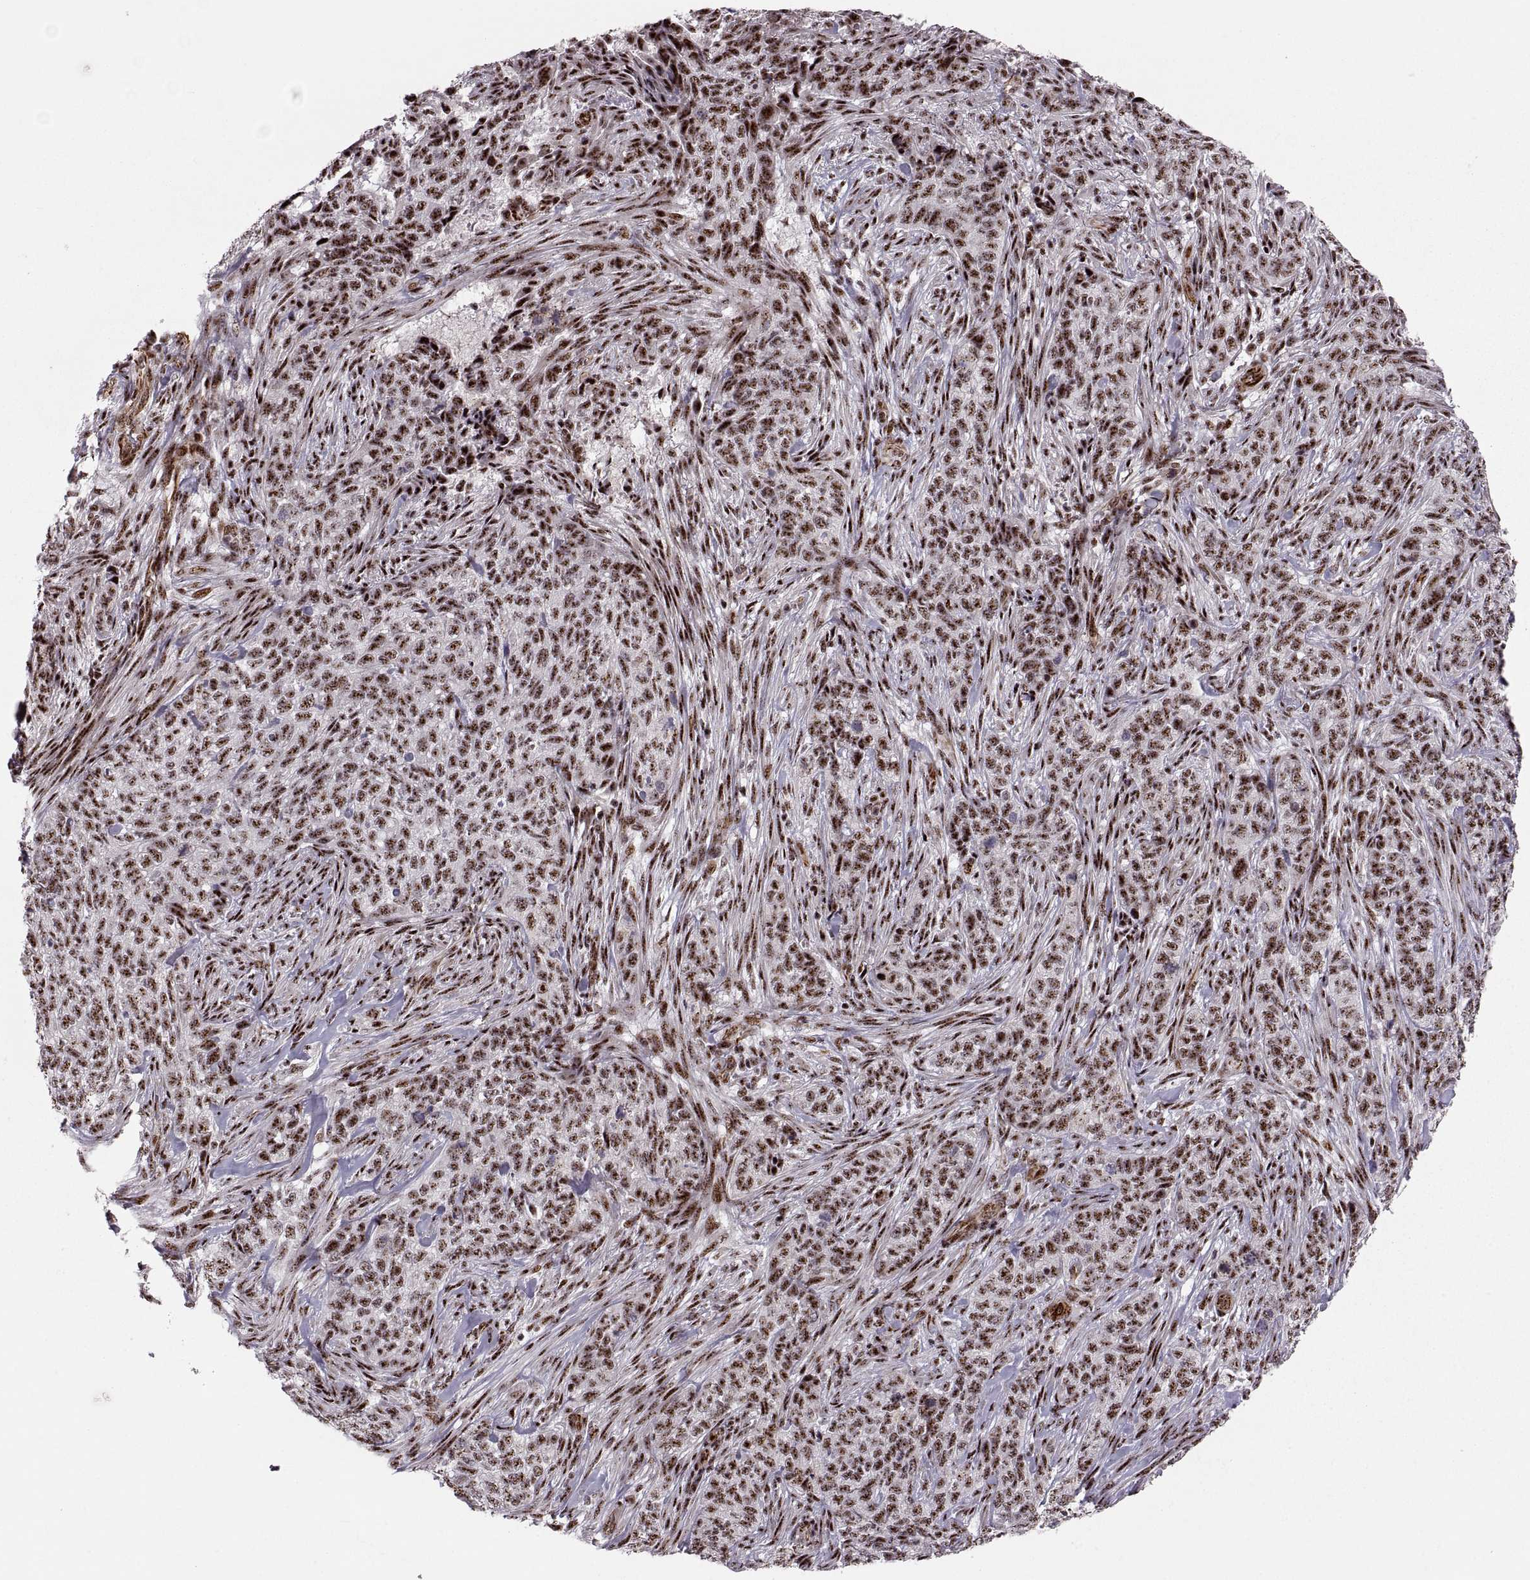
{"staining": {"intensity": "strong", "quantity": ">75%", "location": "nuclear"}, "tissue": "skin cancer", "cell_type": "Tumor cells", "image_type": "cancer", "snomed": [{"axis": "morphology", "description": "Basal cell carcinoma"}, {"axis": "topography", "description": "Skin"}], "caption": "This image reveals basal cell carcinoma (skin) stained with immunohistochemistry to label a protein in brown. The nuclear of tumor cells show strong positivity for the protein. Nuclei are counter-stained blue.", "gene": "ZCCHC17", "patient": {"sex": "female", "age": 69}}